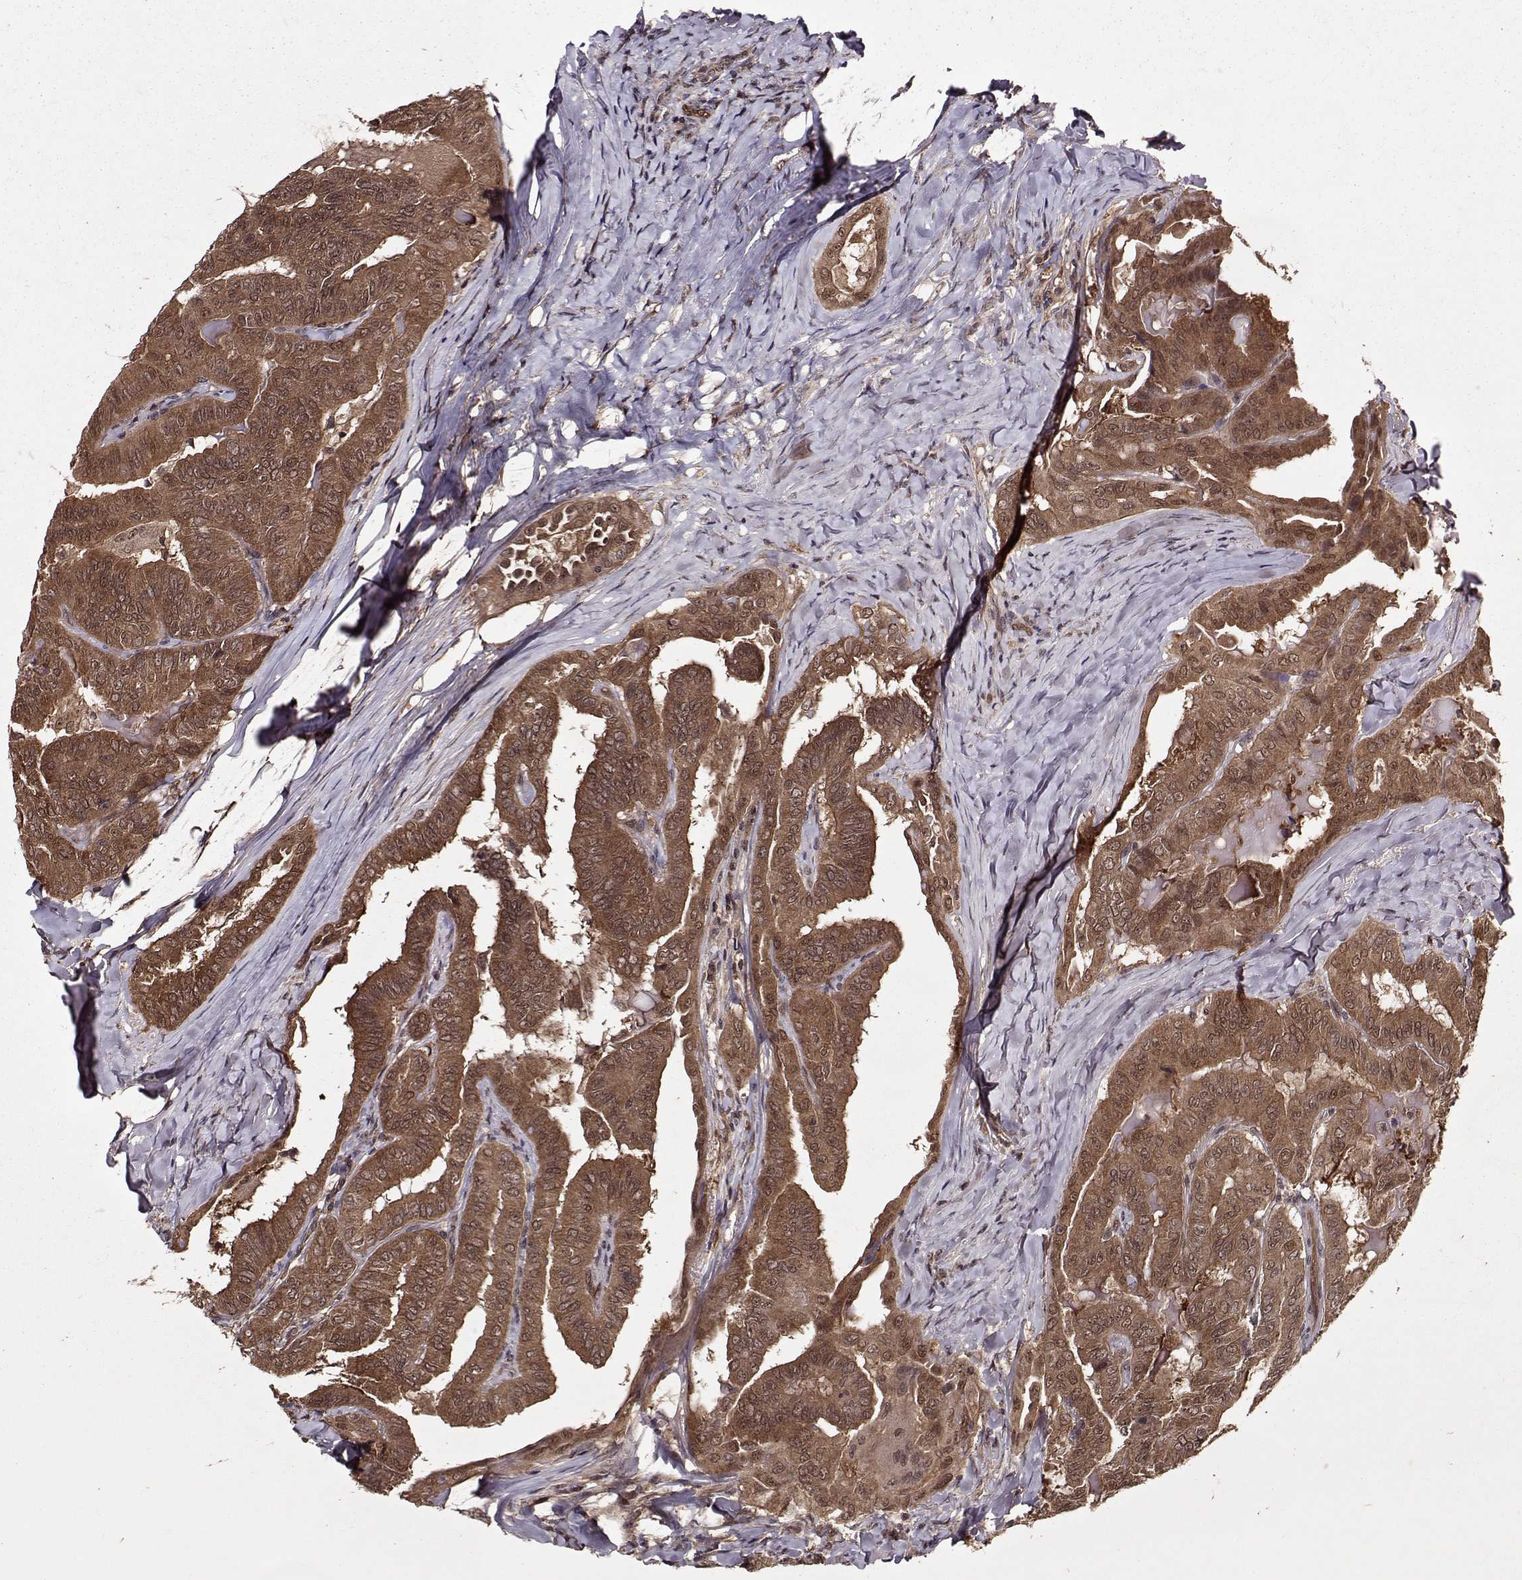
{"staining": {"intensity": "strong", "quantity": ">75%", "location": "cytoplasmic/membranous"}, "tissue": "thyroid cancer", "cell_type": "Tumor cells", "image_type": "cancer", "snomed": [{"axis": "morphology", "description": "Papillary adenocarcinoma, NOS"}, {"axis": "topography", "description": "Thyroid gland"}], "caption": "Thyroid cancer stained with immunohistochemistry displays strong cytoplasmic/membranous positivity in approximately >75% of tumor cells.", "gene": "PPP2R2A", "patient": {"sex": "female", "age": 68}}